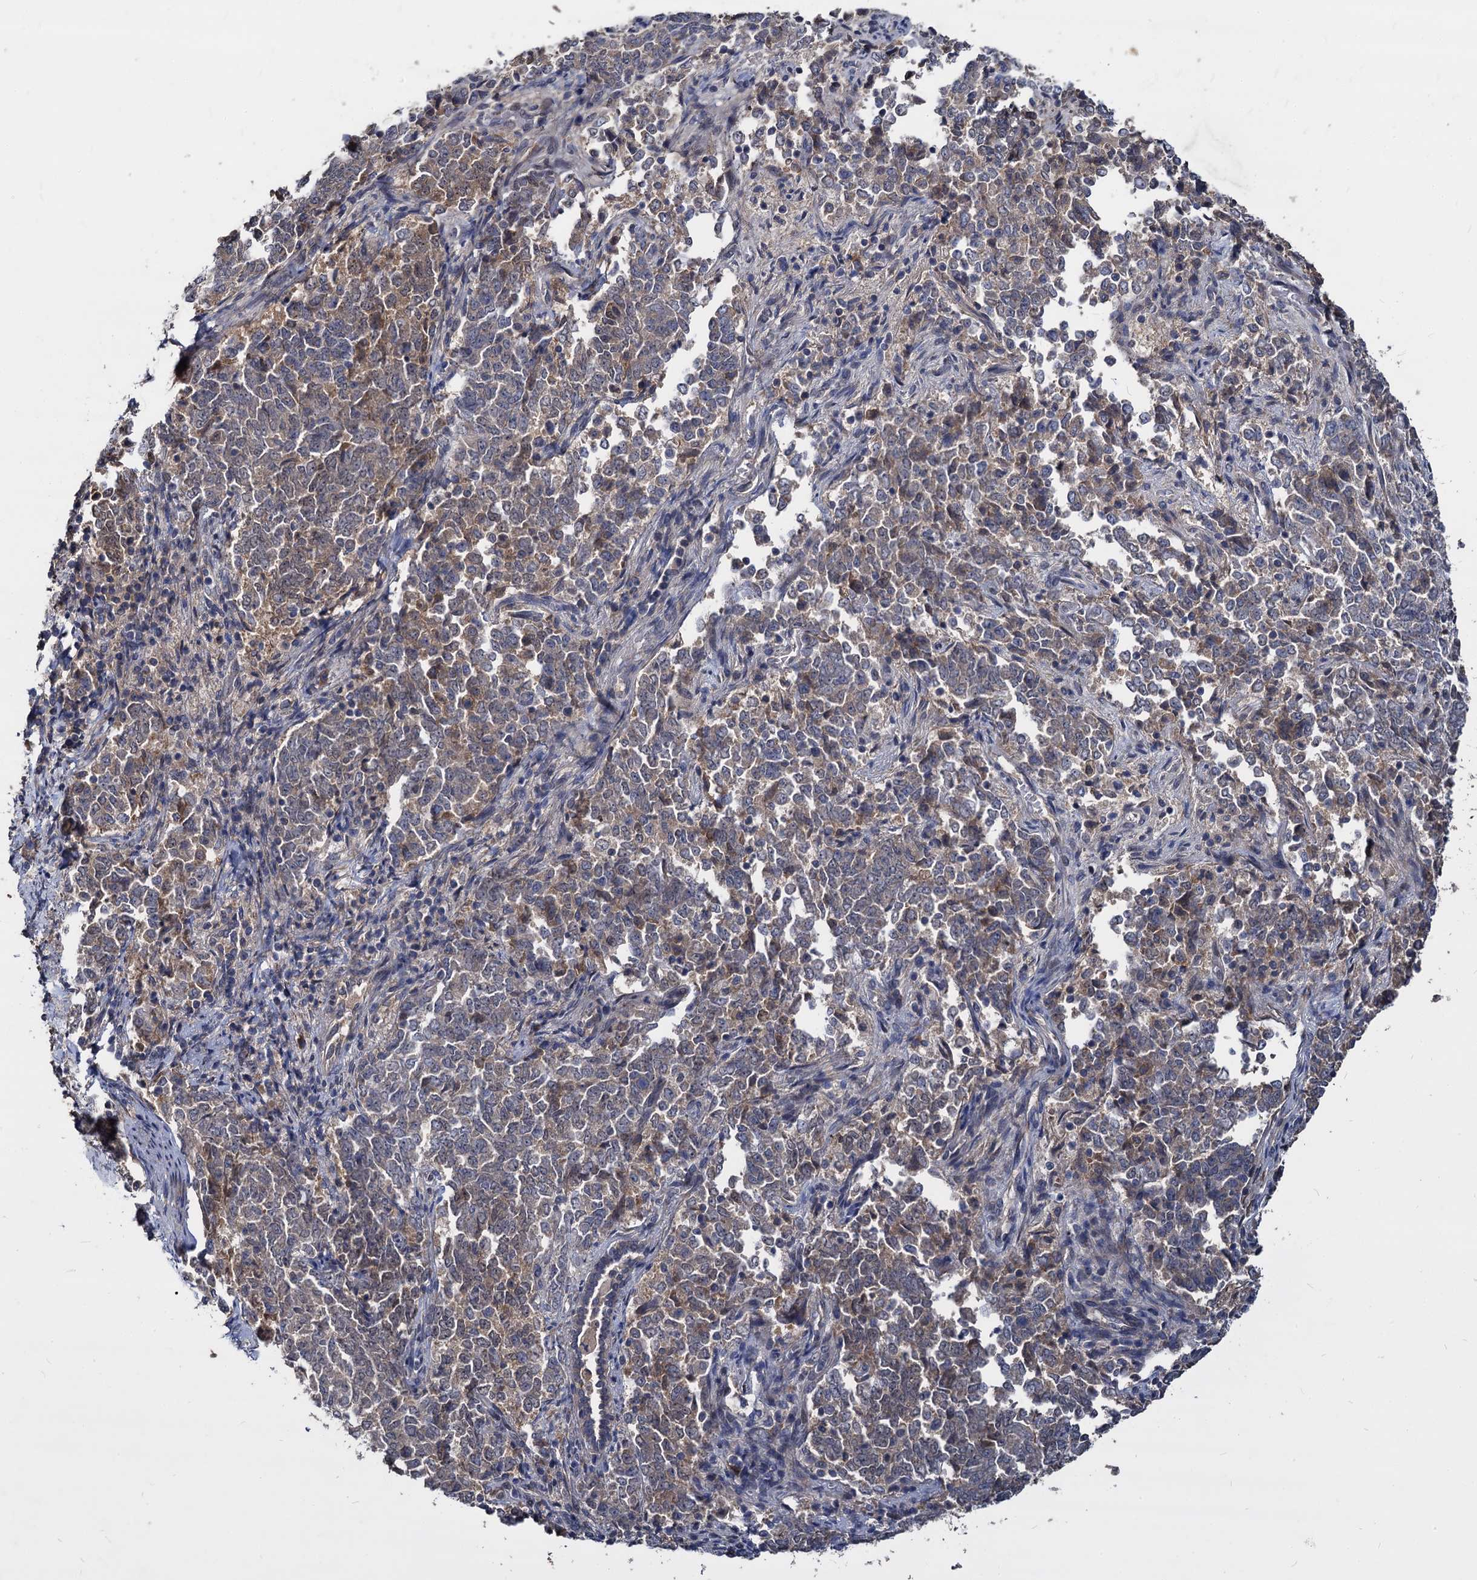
{"staining": {"intensity": "weak", "quantity": "25%-75%", "location": "cytoplasmic/membranous"}, "tissue": "endometrial cancer", "cell_type": "Tumor cells", "image_type": "cancer", "snomed": [{"axis": "morphology", "description": "Adenocarcinoma, NOS"}, {"axis": "topography", "description": "Endometrium"}], "caption": "Weak cytoplasmic/membranous staining is present in about 25%-75% of tumor cells in adenocarcinoma (endometrial).", "gene": "CCDC184", "patient": {"sex": "female", "age": 80}}